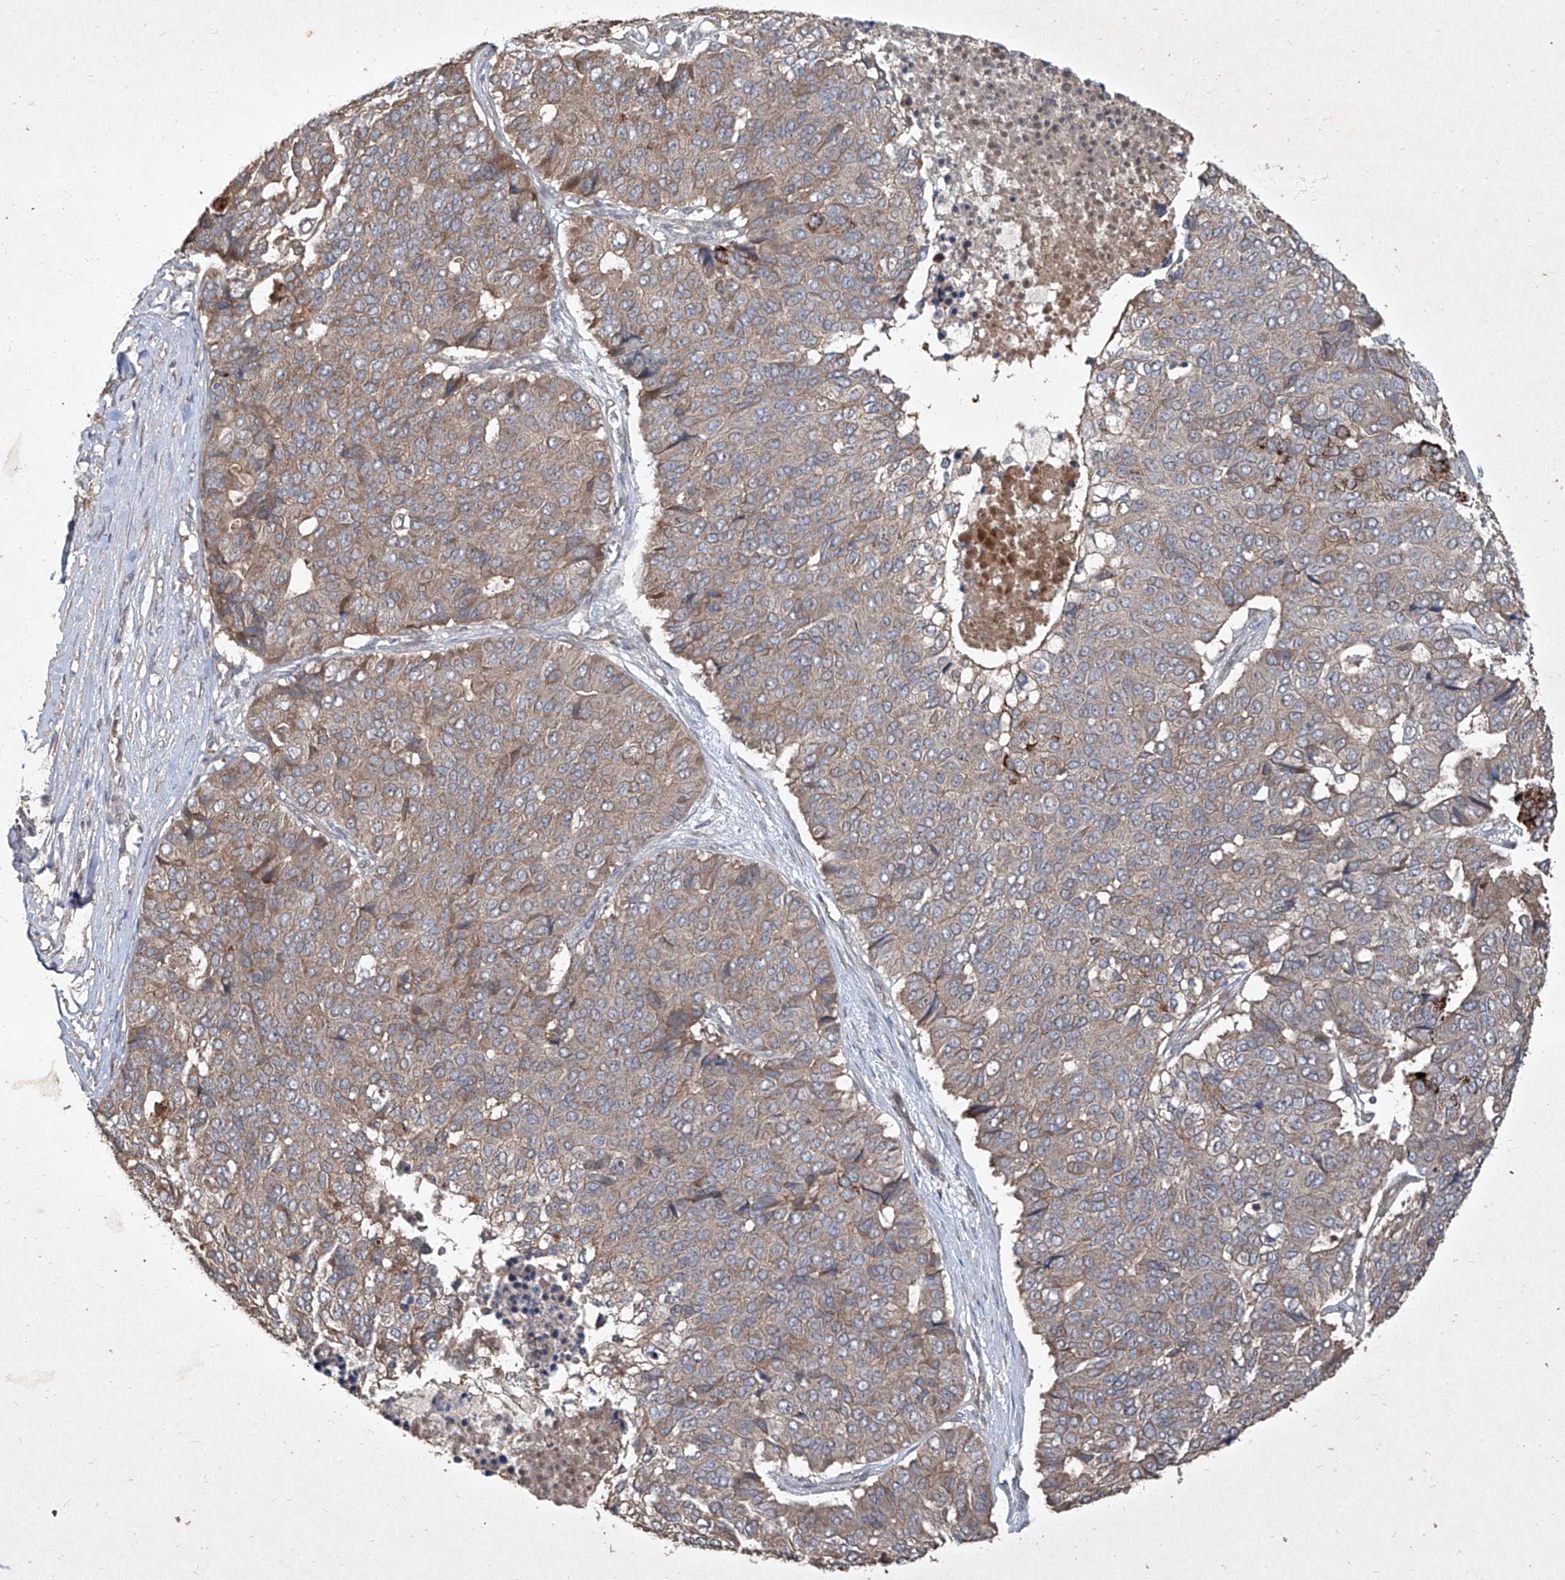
{"staining": {"intensity": "weak", "quantity": ">75%", "location": "cytoplasmic/membranous"}, "tissue": "pancreatic cancer", "cell_type": "Tumor cells", "image_type": "cancer", "snomed": [{"axis": "morphology", "description": "Adenocarcinoma, NOS"}, {"axis": "topography", "description": "Pancreas"}], "caption": "Adenocarcinoma (pancreatic) stained with a brown dye exhibits weak cytoplasmic/membranous positive expression in about >75% of tumor cells.", "gene": "CCN1", "patient": {"sex": "male", "age": 50}}